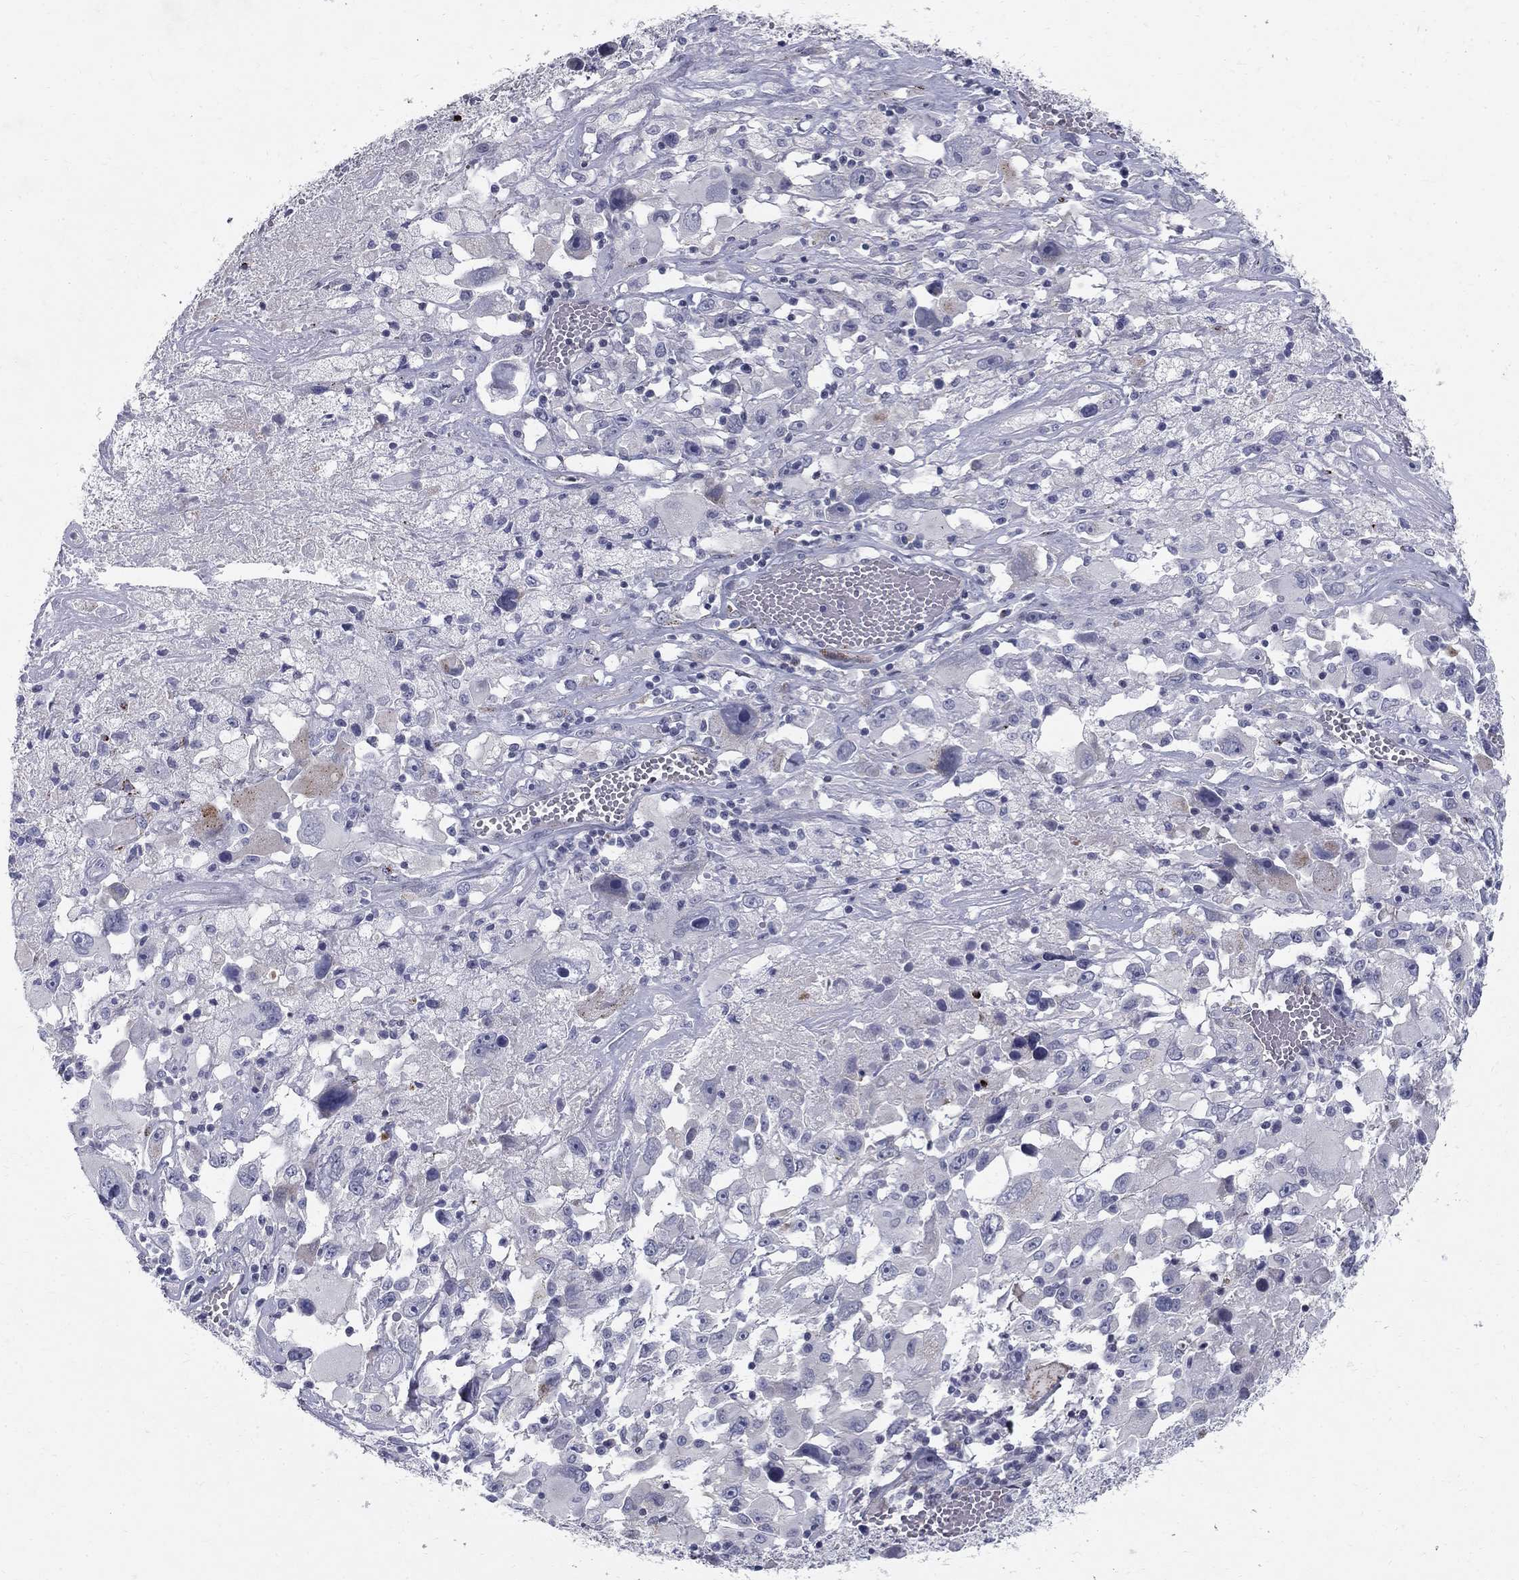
{"staining": {"intensity": "negative", "quantity": "none", "location": "none"}, "tissue": "melanoma", "cell_type": "Tumor cells", "image_type": "cancer", "snomed": [{"axis": "morphology", "description": "Malignant melanoma, Metastatic site"}, {"axis": "topography", "description": "Soft tissue"}], "caption": "The IHC histopathology image has no significant positivity in tumor cells of malignant melanoma (metastatic site) tissue. (DAB (3,3'-diaminobenzidine) immunohistochemistry, high magnification).", "gene": "CLIC6", "patient": {"sex": "male", "age": 50}}